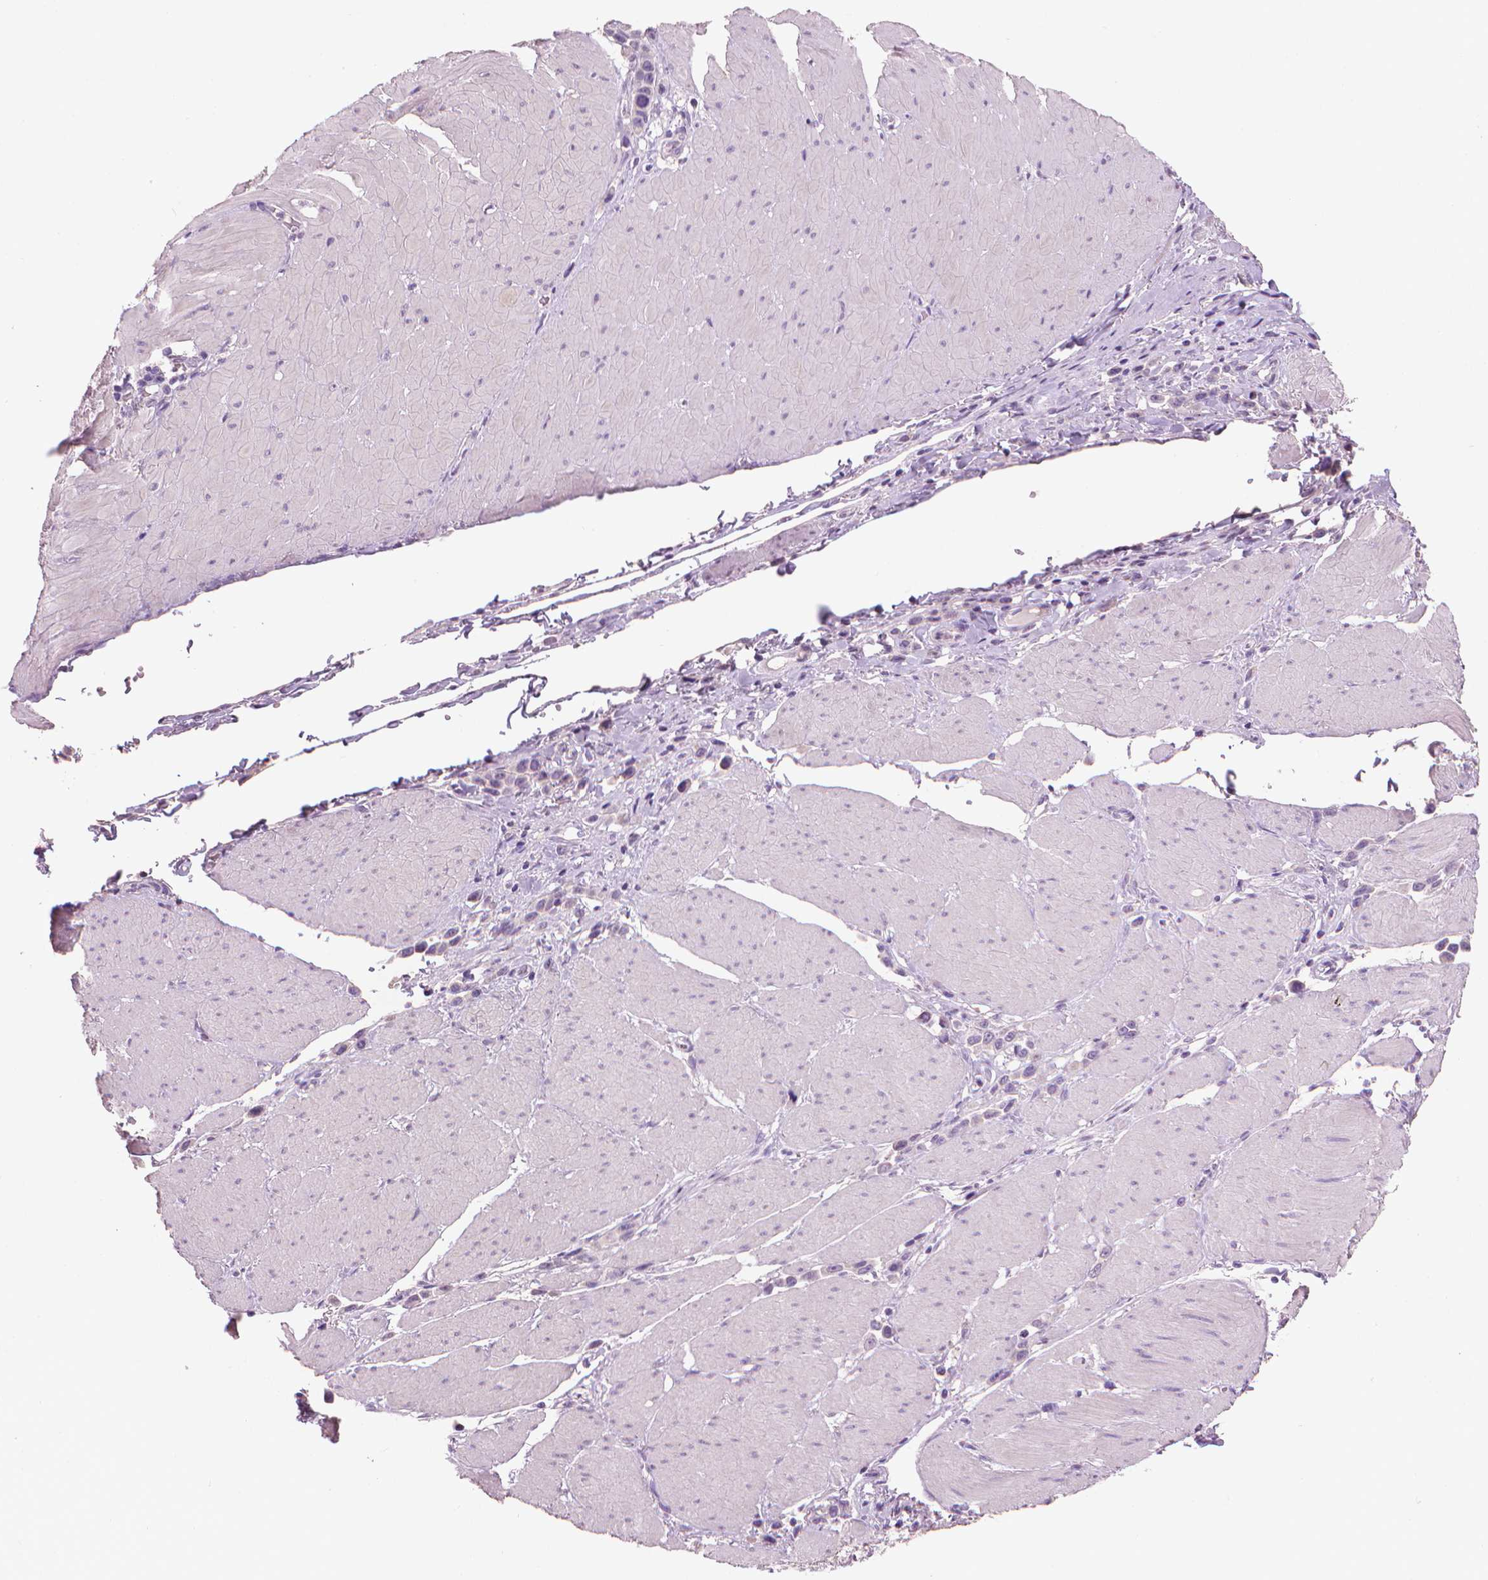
{"staining": {"intensity": "negative", "quantity": "none", "location": "none"}, "tissue": "stomach cancer", "cell_type": "Tumor cells", "image_type": "cancer", "snomed": [{"axis": "morphology", "description": "Adenocarcinoma, NOS"}, {"axis": "topography", "description": "Stomach"}], "caption": "Tumor cells are negative for brown protein staining in stomach adenocarcinoma.", "gene": "MLANA", "patient": {"sex": "male", "age": 47}}